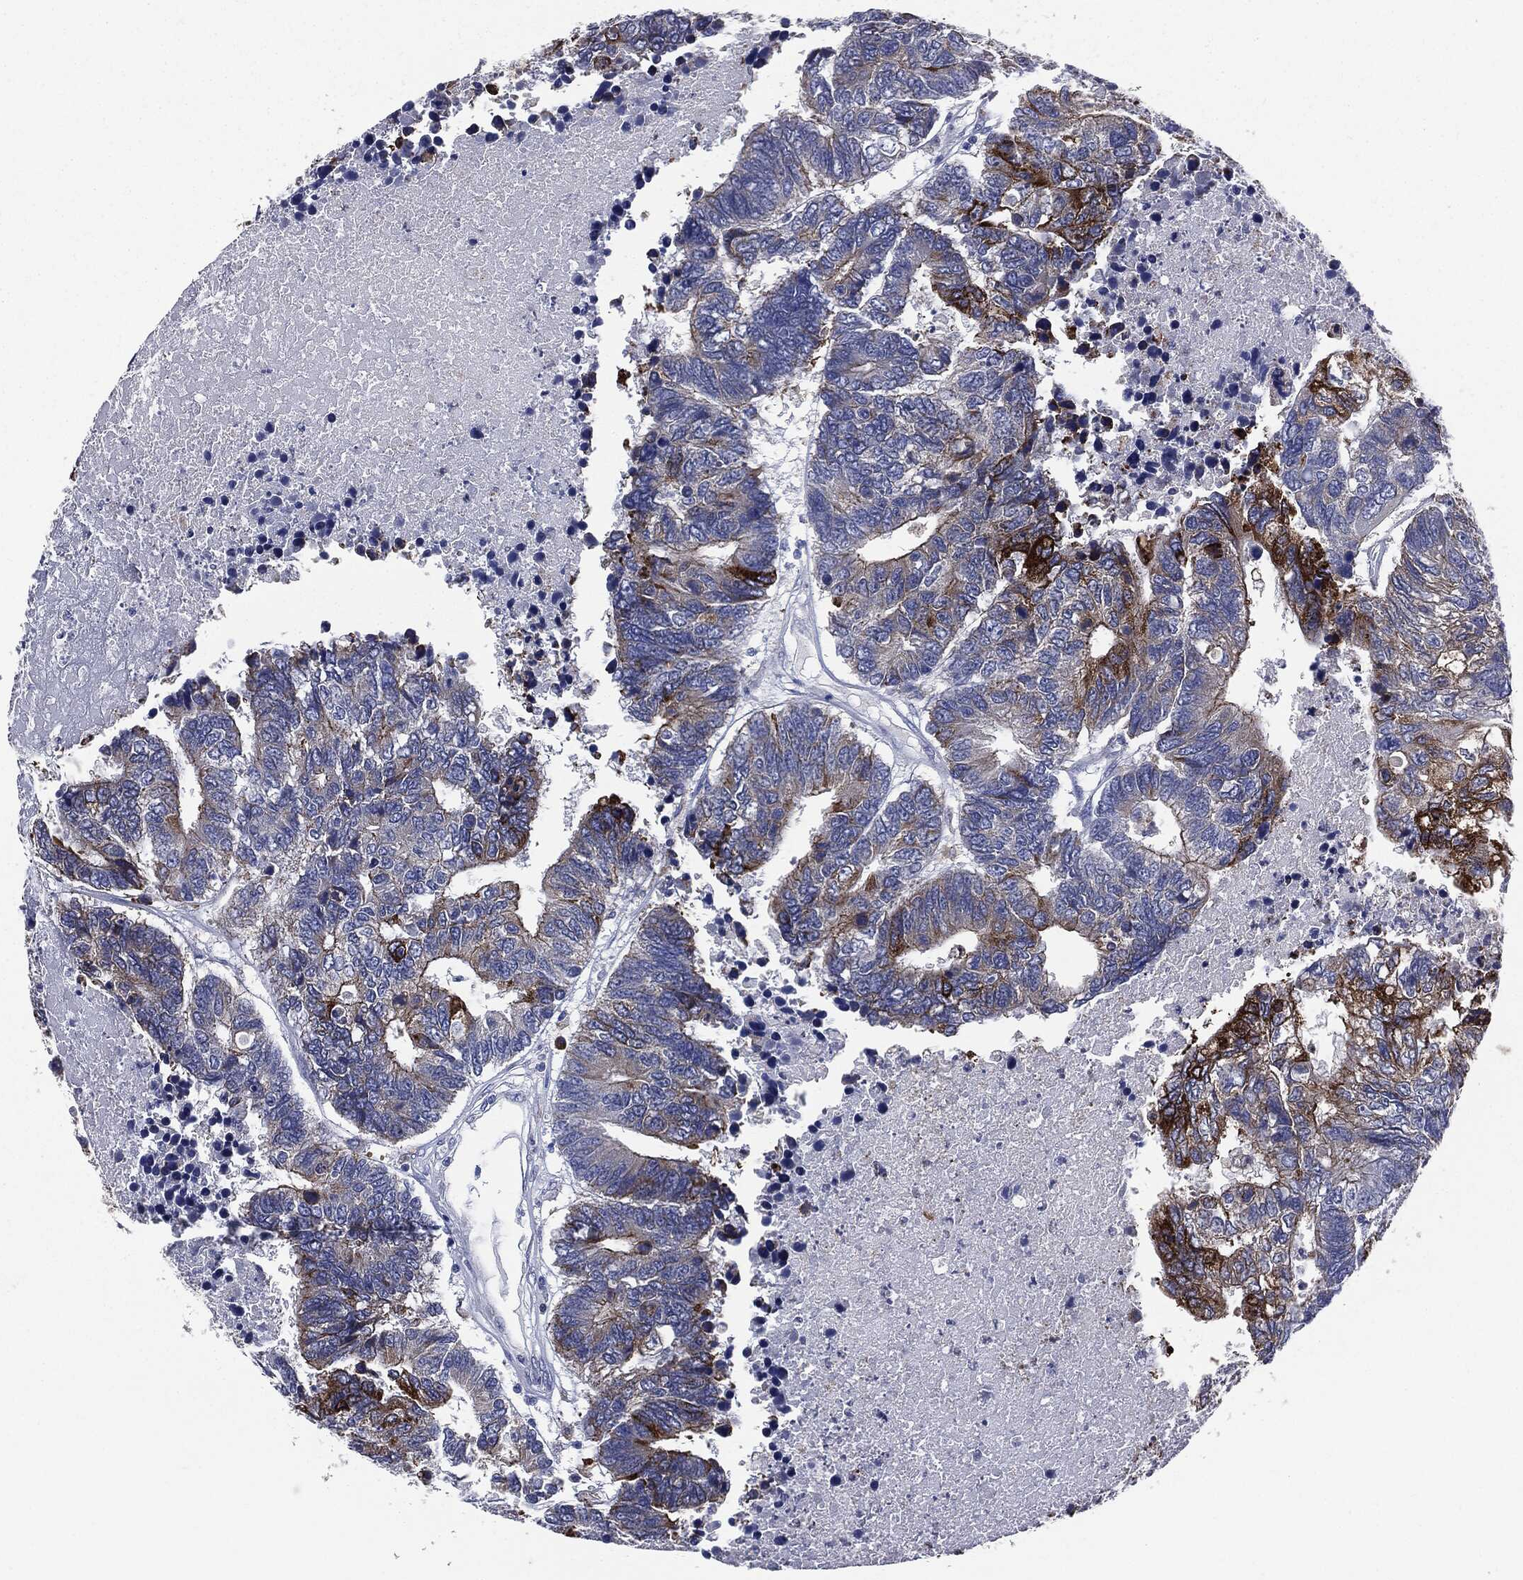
{"staining": {"intensity": "strong", "quantity": "<25%", "location": "cytoplasmic/membranous"}, "tissue": "colorectal cancer", "cell_type": "Tumor cells", "image_type": "cancer", "snomed": [{"axis": "morphology", "description": "Adenocarcinoma, NOS"}, {"axis": "topography", "description": "Colon"}], "caption": "Strong cytoplasmic/membranous protein positivity is seen in about <25% of tumor cells in colorectal cancer.", "gene": "PTGS2", "patient": {"sex": "female", "age": 48}}